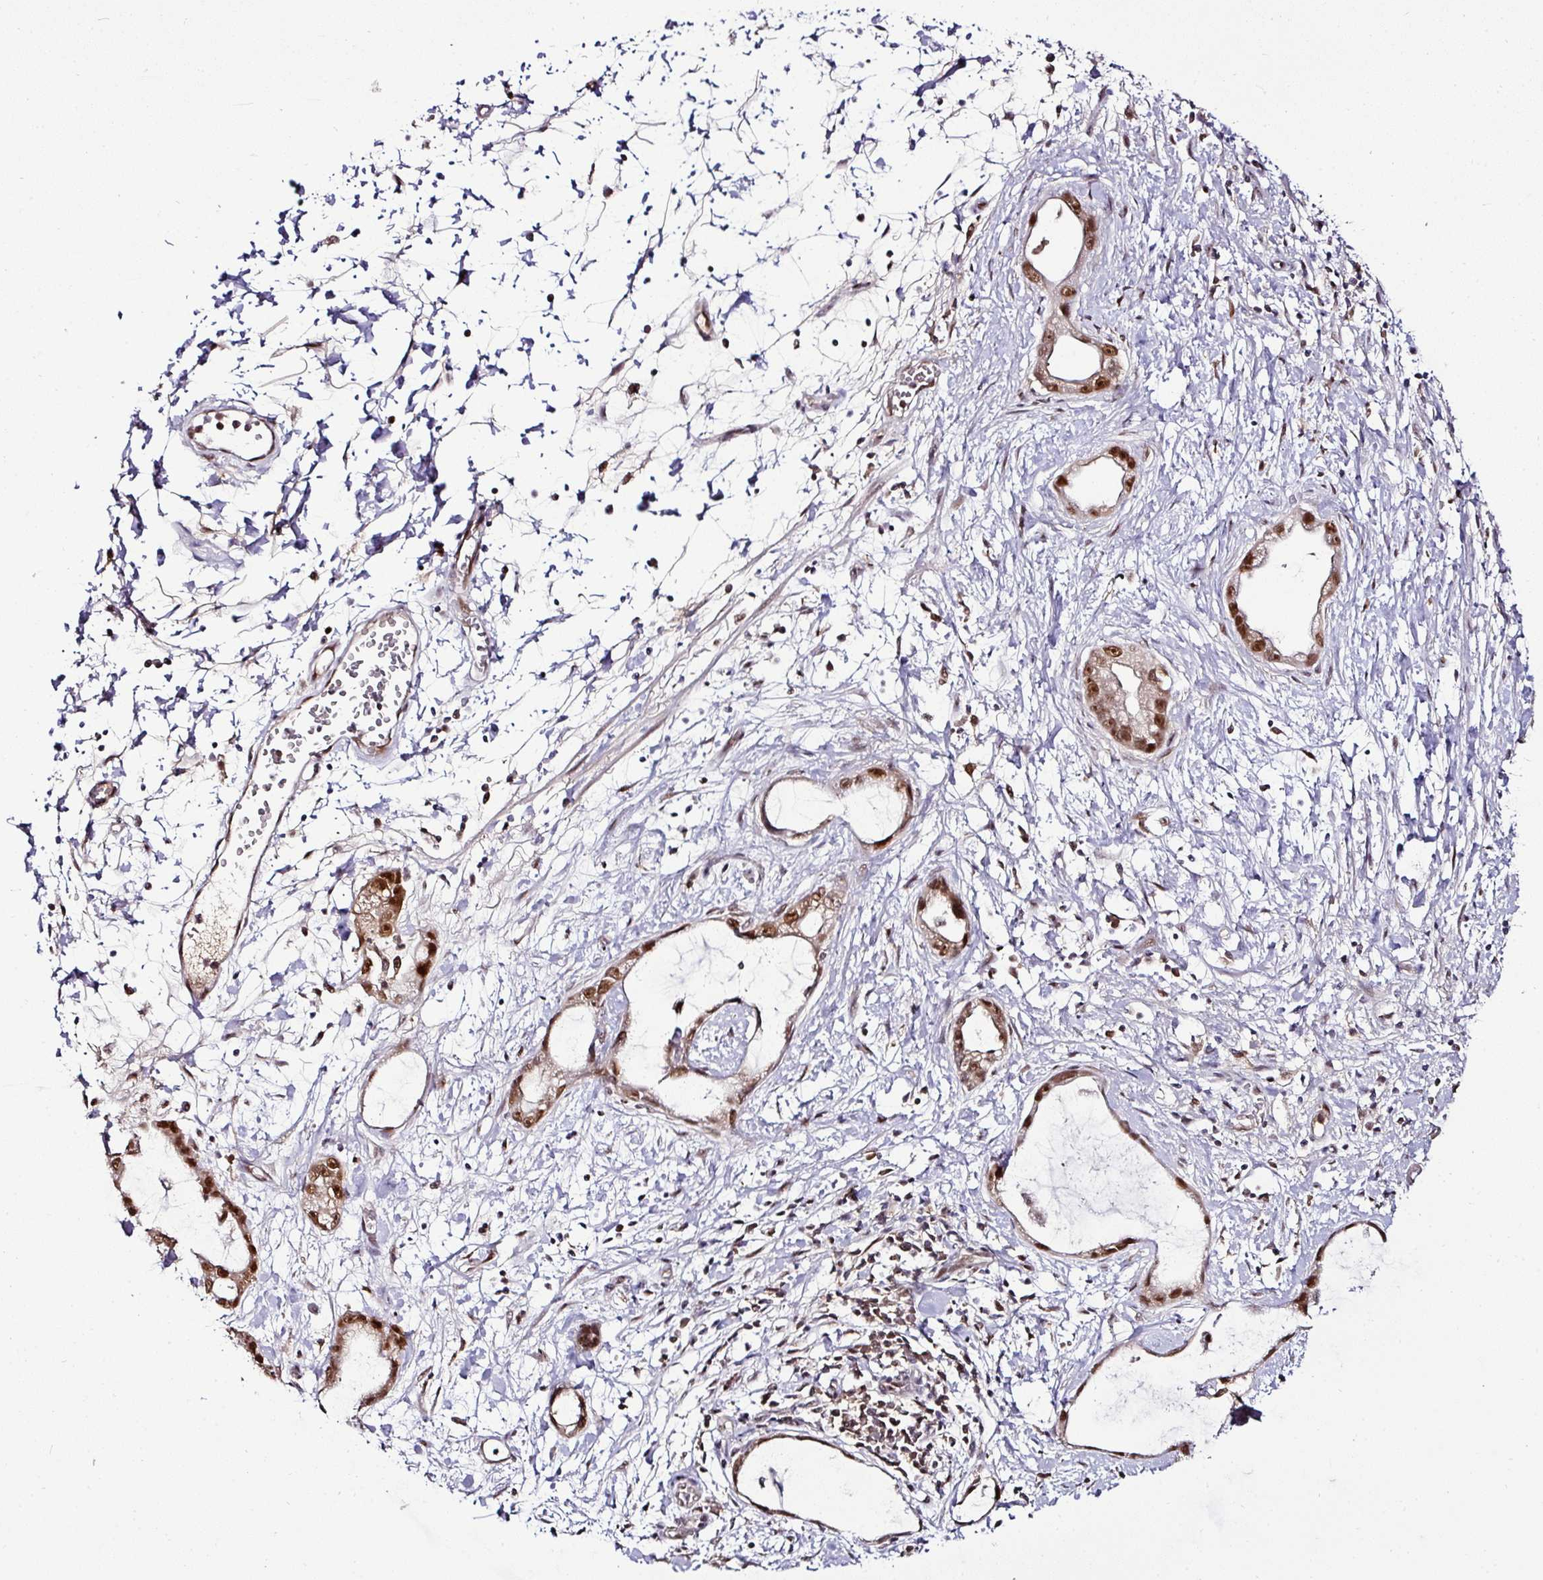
{"staining": {"intensity": "strong", "quantity": ">75%", "location": "nuclear"}, "tissue": "stomach cancer", "cell_type": "Tumor cells", "image_type": "cancer", "snomed": [{"axis": "morphology", "description": "Adenocarcinoma, NOS"}, {"axis": "topography", "description": "Stomach"}], "caption": "An immunohistochemistry (IHC) histopathology image of tumor tissue is shown. Protein staining in brown highlights strong nuclear positivity in stomach cancer (adenocarcinoma) within tumor cells.", "gene": "KLF16", "patient": {"sex": "male", "age": 55}}